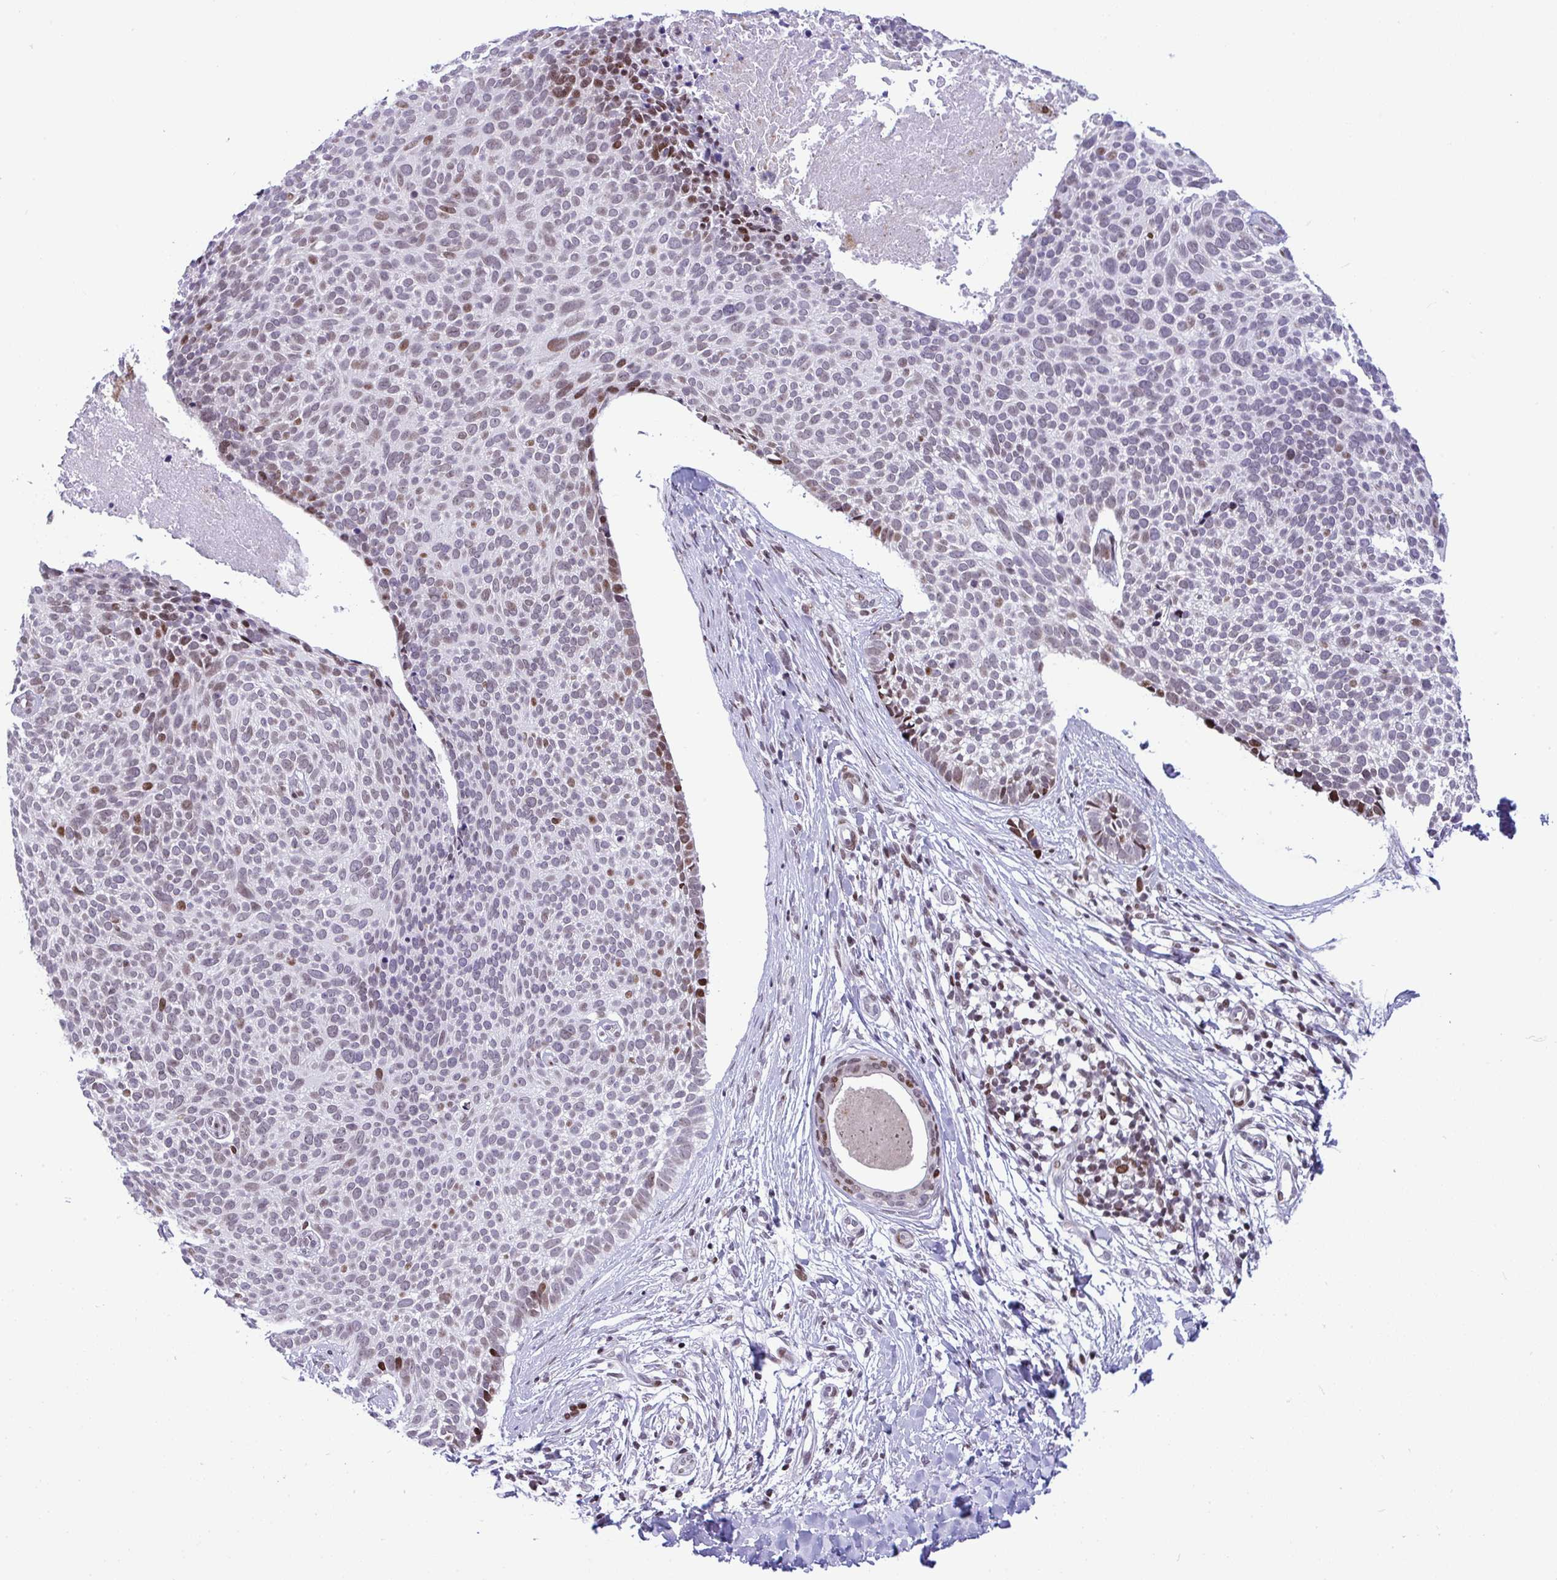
{"staining": {"intensity": "moderate", "quantity": "<25%", "location": "nuclear"}, "tissue": "skin cancer", "cell_type": "Tumor cells", "image_type": "cancer", "snomed": [{"axis": "morphology", "description": "Basal cell carcinoma"}, {"axis": "topography", "description": "Skin"}, {"axis": "topography", "description": "Skin of back"}], "caption": "A brown stain shows moderate nuclear expression of a protein in human skin cancer (basal cell carcinoma) tumor cells. (brown staining indicates protein expression, while blue staining denotes nuclei).", "gene": "ZFHX3", "patient": {"sex": "male", "age": 81}}